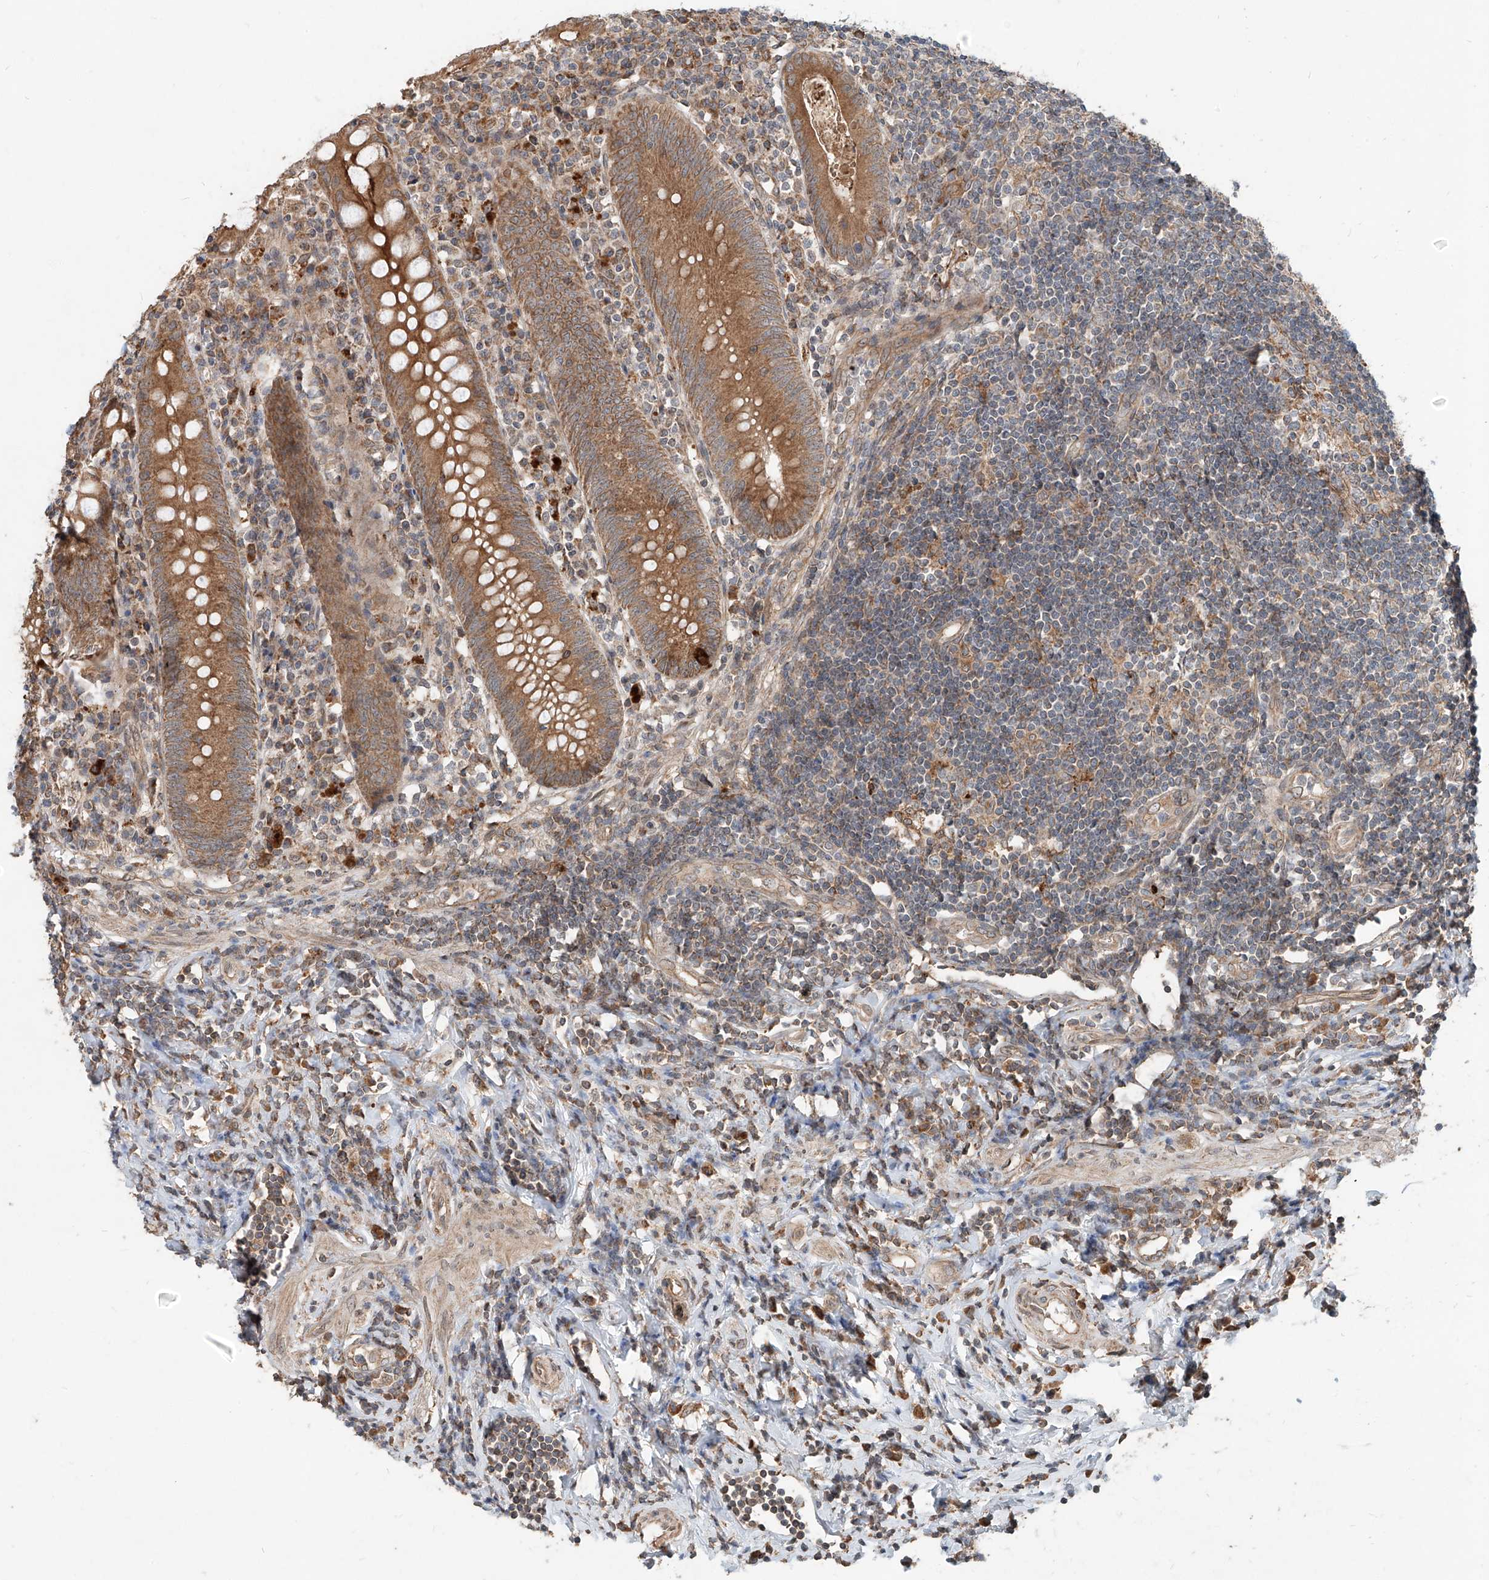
{"staining": {"intensity": "strong", "quantity": ">75%", "location": "cytoplasmic/membranous"}, "tissue": "appendix", "cell_type": "Glandular cells", "image_type": "normal", "snomed": [{"axis": "morphology", "description": "Normal tissue, NOS"}, {"axis": "topography", "description": "Appendix"}], "caption": "Appendix stained with DAB (3,3'-diaminobenzidine) IHC demonstrates high levels of strong cytoplasmic/membranous positivity in about >75% of glandular cells.", "gene": "STX19", "patient": {"sex": "female", "age": 54}}